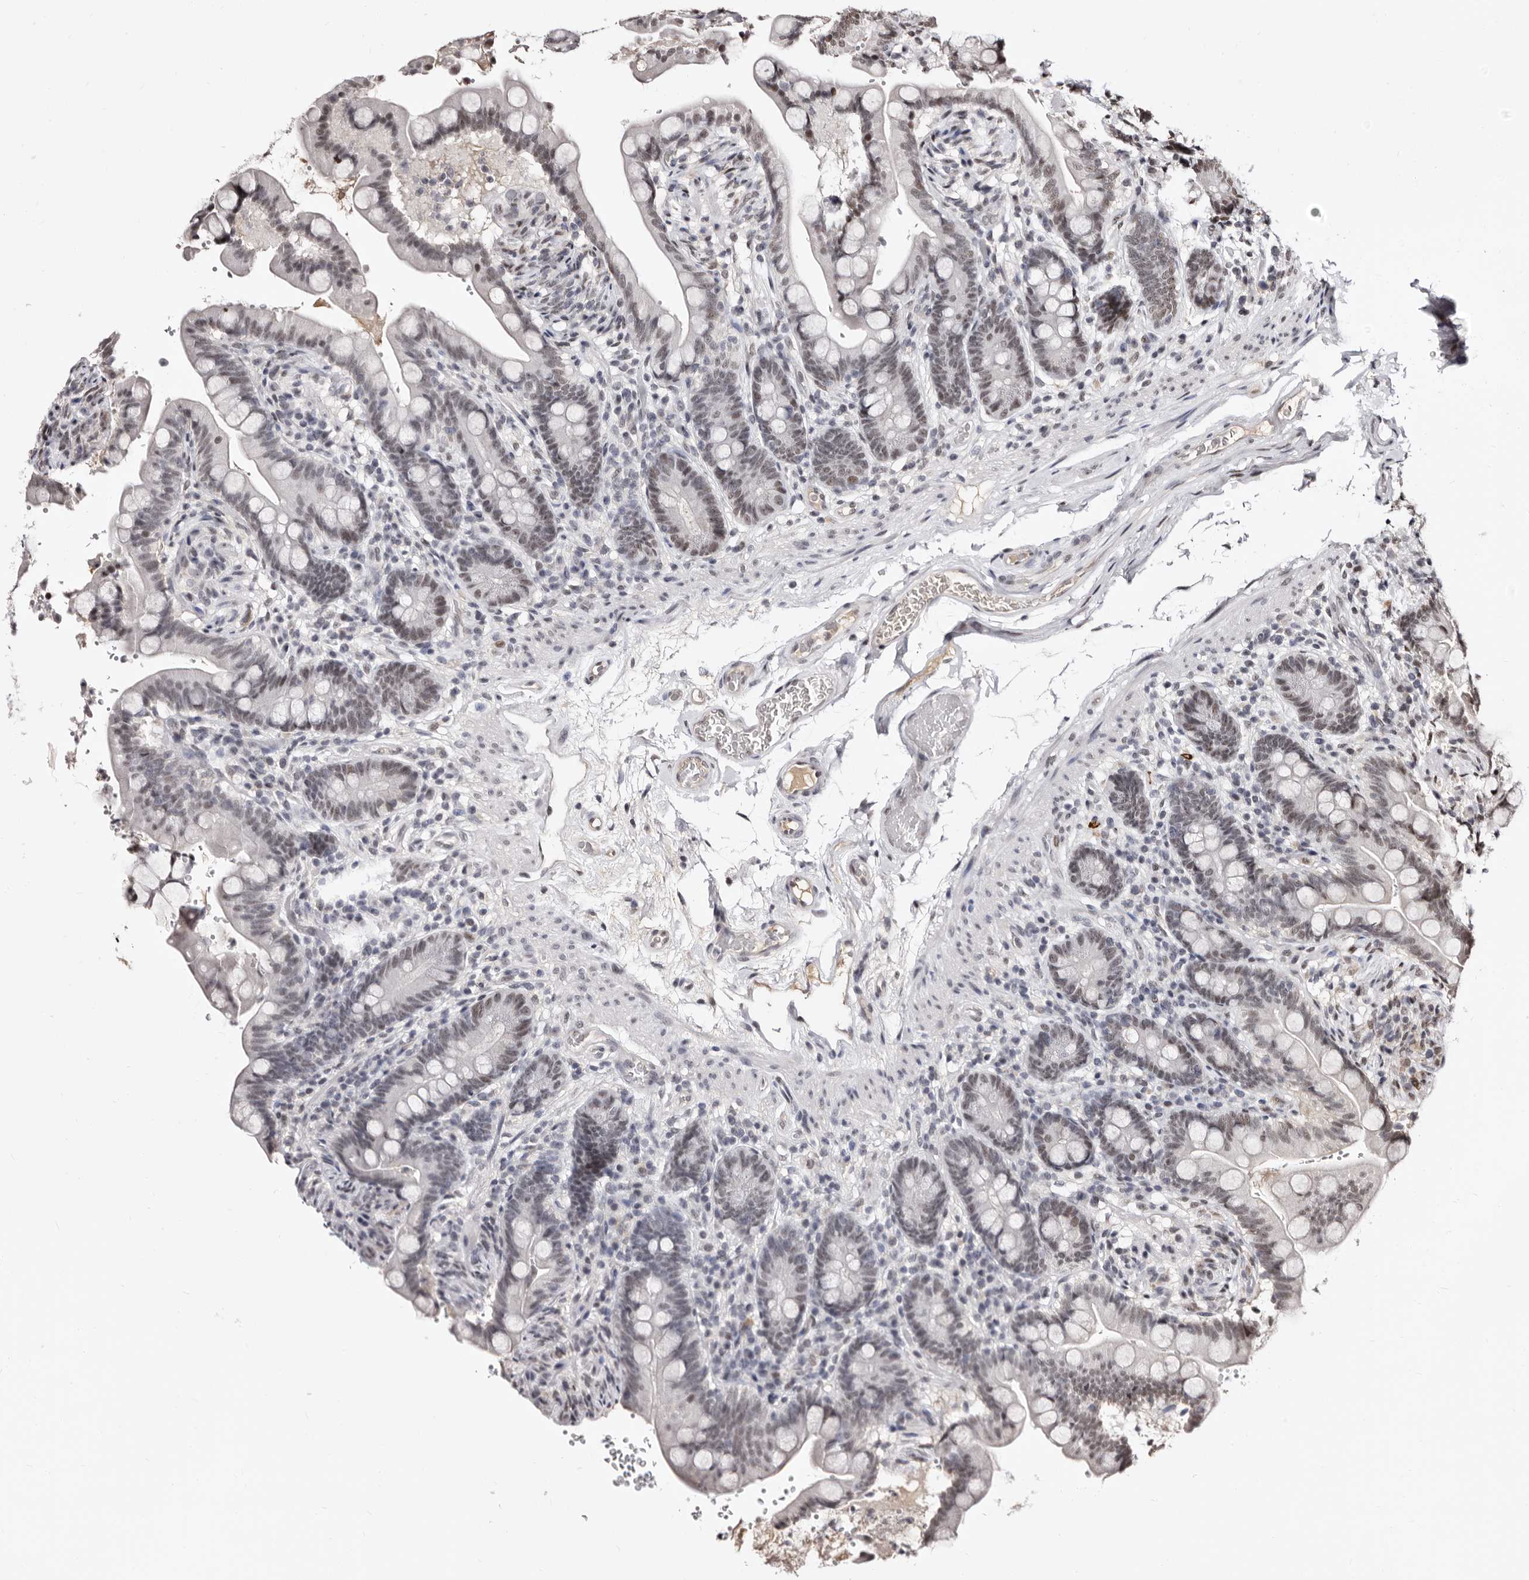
{"staining": {"intensity": "negative", "quantity": "none", "location": "none"}, "tissue": "colon", "cell_type": "Endothelial cells", "image_type": "normal", "snomed": [{"axis": "morphology", "description": "Normal tissue, NOS"}, {"axis": "topography", "description": "Smooth muscle"}, {"axis": "topography", "description": "Colon"}], "caption": "Endothelial cells show no significant protein positivity in unremarkable colon. (Immunohistochemistry (ihc), brightfield microscopy, high magnification).", "gene": "ANAPC11", "patient": {"sex": "male", "age": 73}}